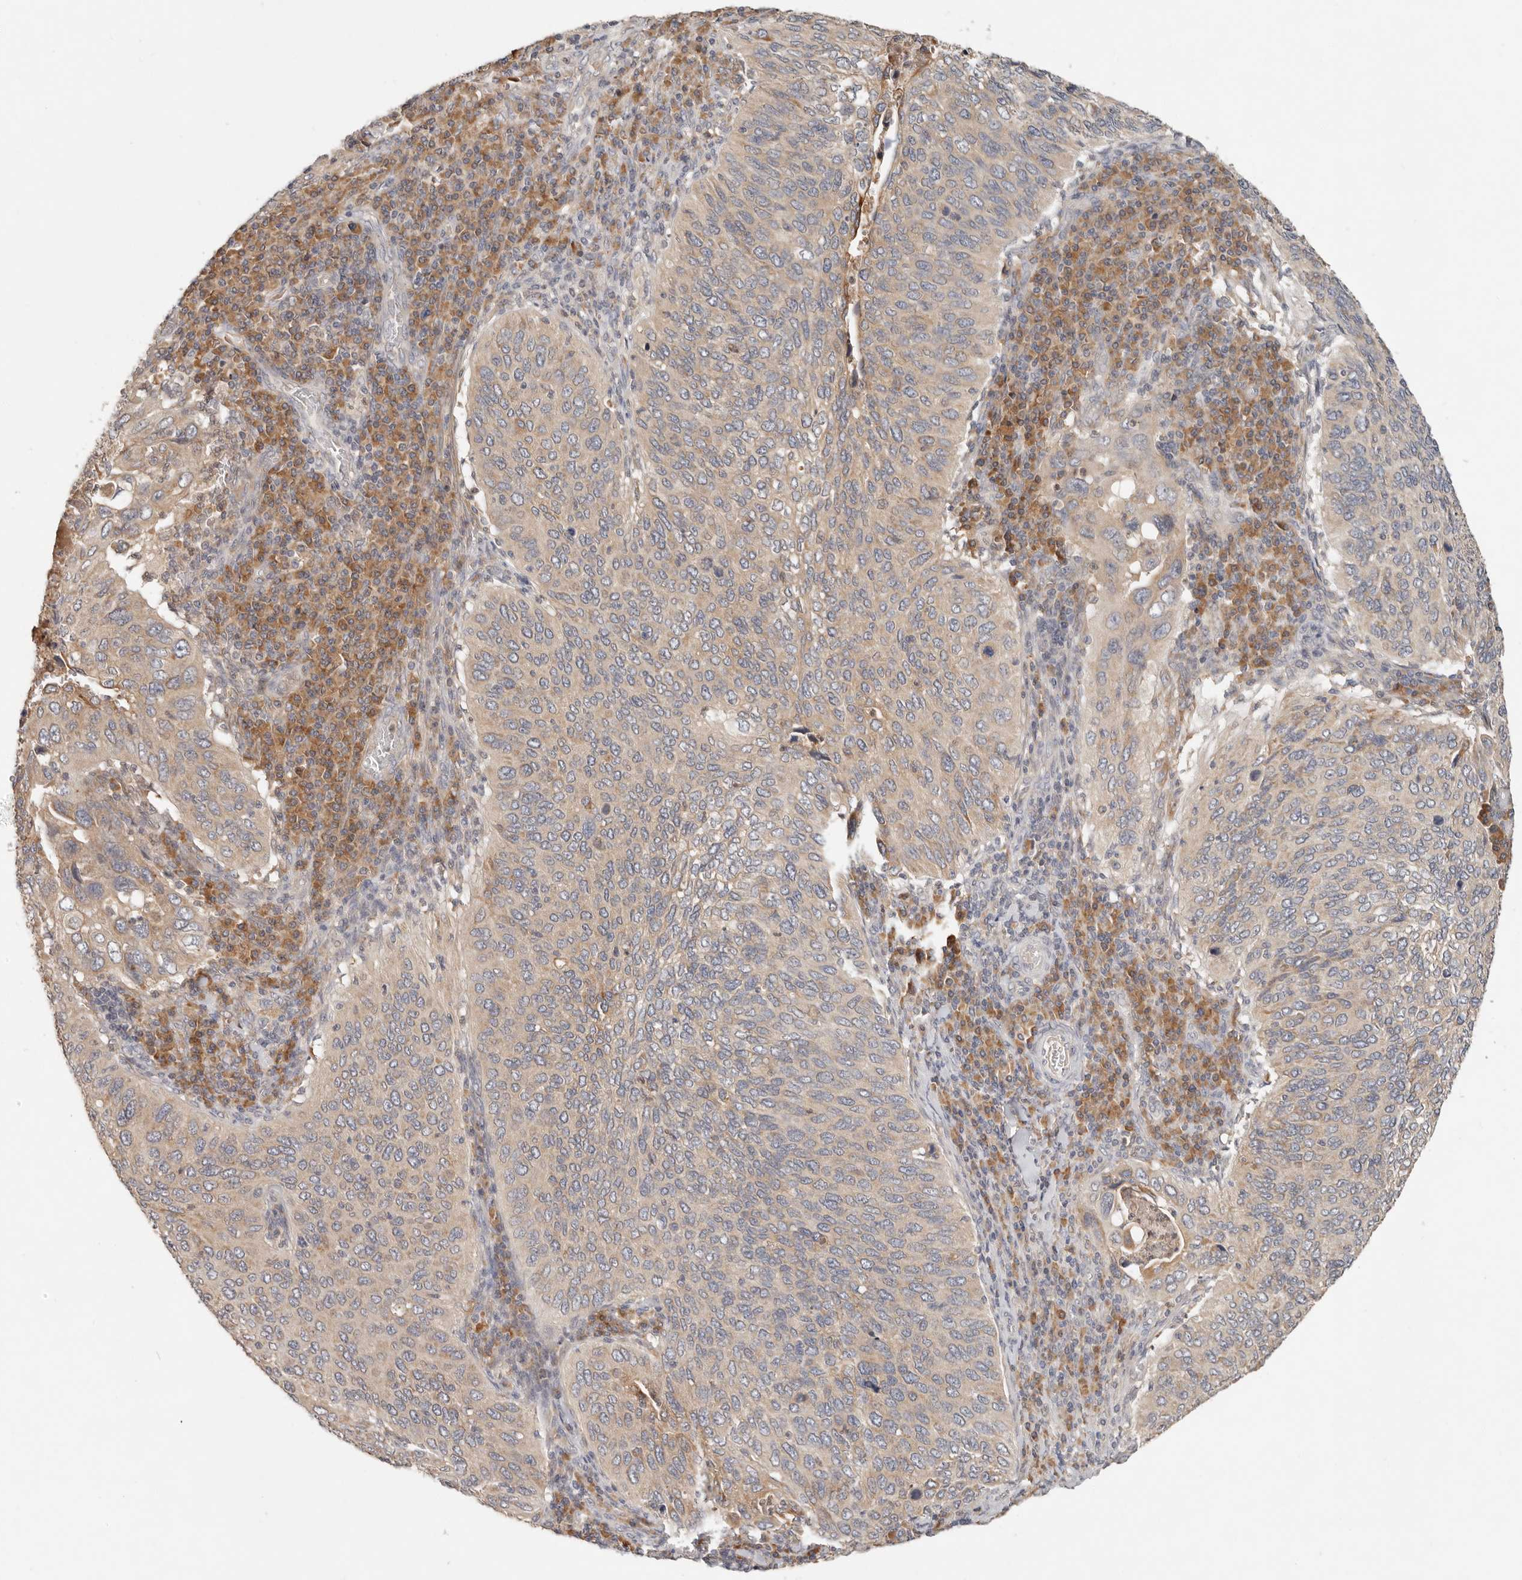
{"staining": {"intensity": "weak", "quantity": ">75%", "location": "cytoplasmic/membranous"}, "tissue": "cervical cancer", "cell_type": "Tumor cells", "image_type": "cancer", "snomed": [{"axis": "morphology", "description": "Squamous cell carcinoma, NOS"}, {"axis": "topography", "description": "Cervix"}], "caption": "The immunohistochemical stain labels weak cytoplasmic/membranous staining in tumor cells of cervical cancer tissue.", "gene": "ARHGEF10L", "patient": {"sex": "female", "age": 38}}